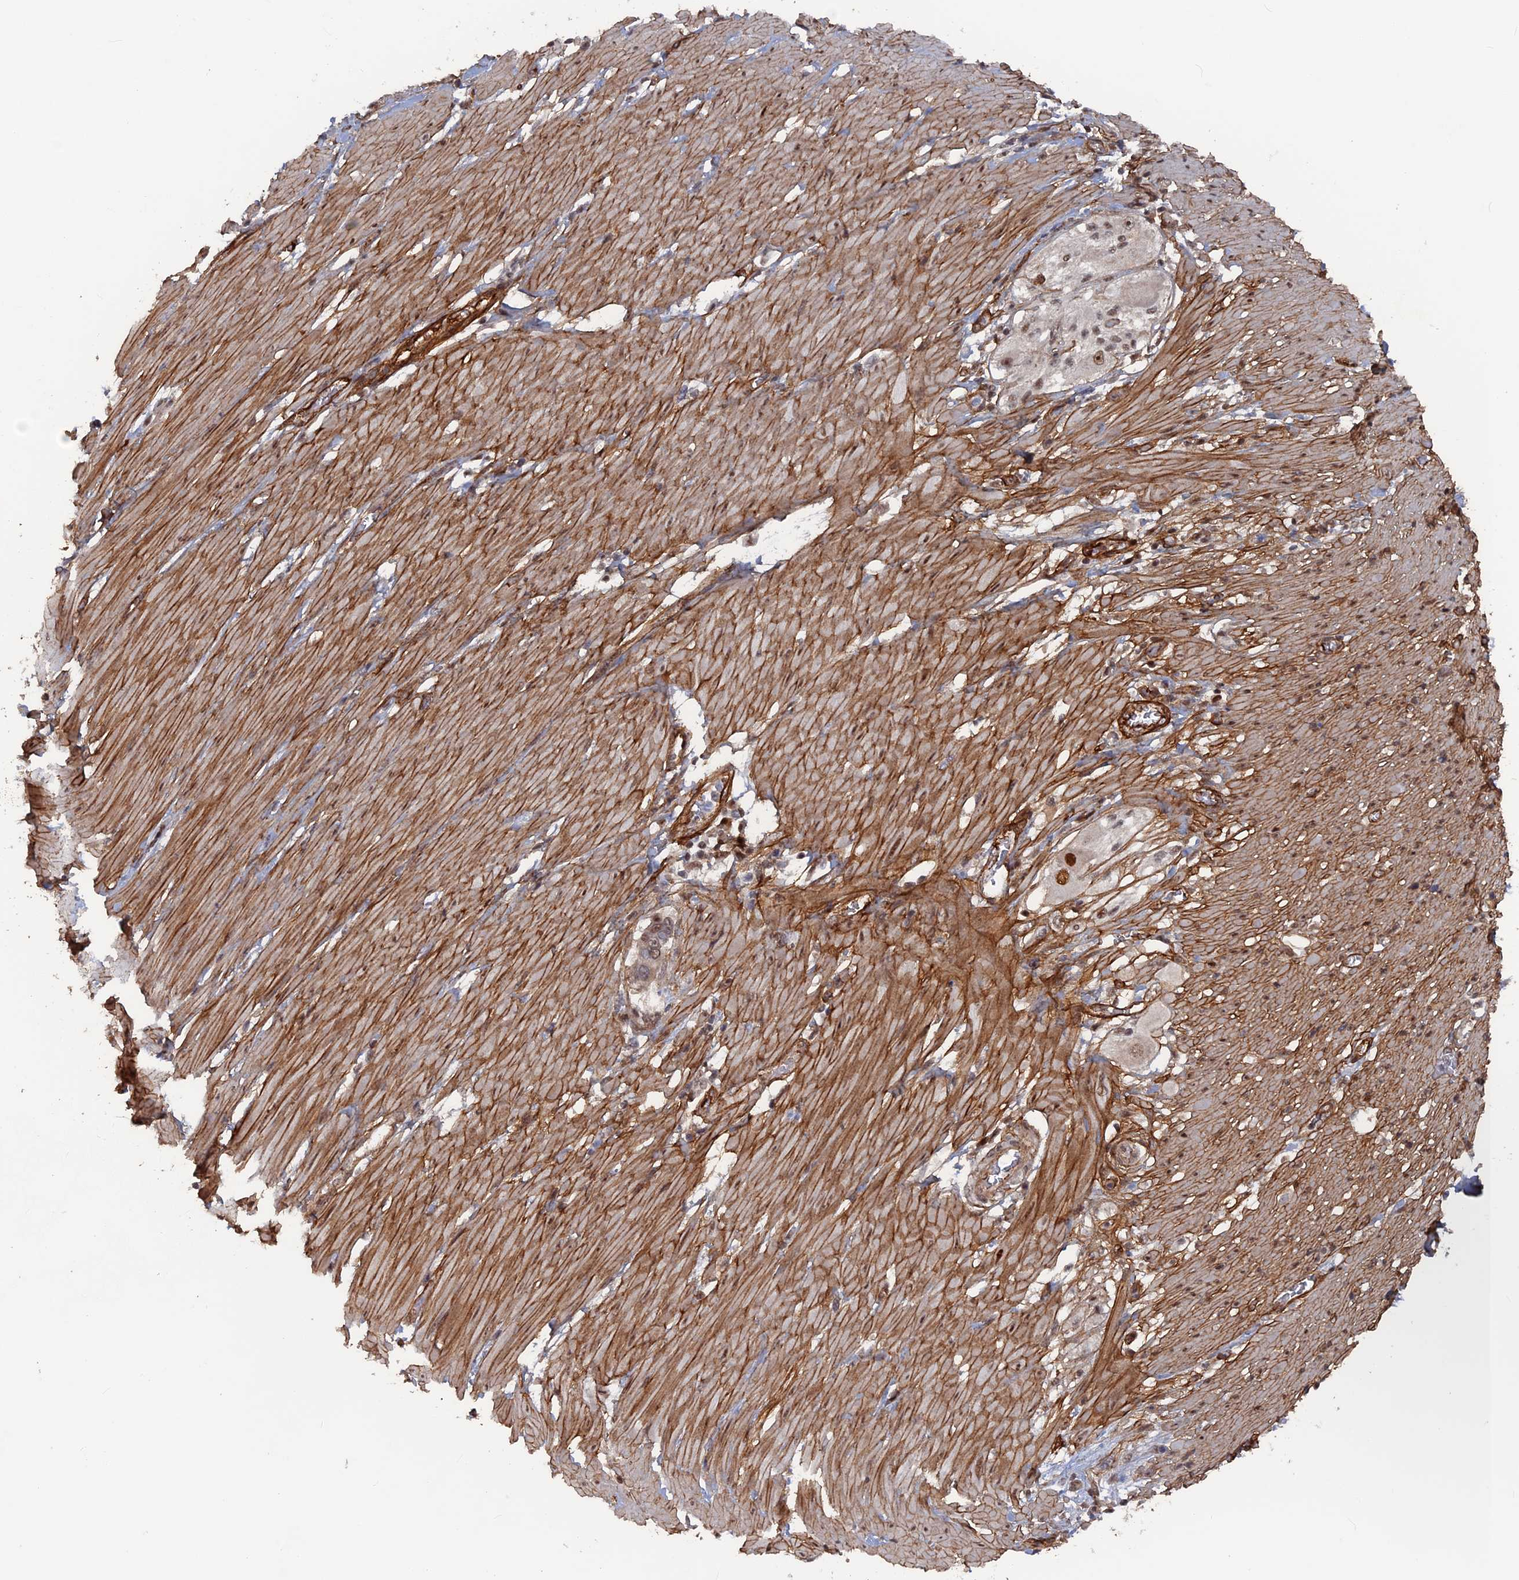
{"staining": {"intensity": "strong", "quantity": "<25%", "location": "nuclear"}, "tissue": "pancreatic cancer", "cell_type": "Tumor cells", "image_type": "cancer", "snomed": [{"axis": "morphology", "description": "Adenocarcinoma, NOS"}, {"axis": "topography", "description": "Pancreas"}], "caption": "Human pancreatic cancer (adenocarcinoma) stained with a protein marker demonstrates strong staining in tumor cells.", "gene": "SH3D21", "patient": {"sex": "male", "age": 68}}